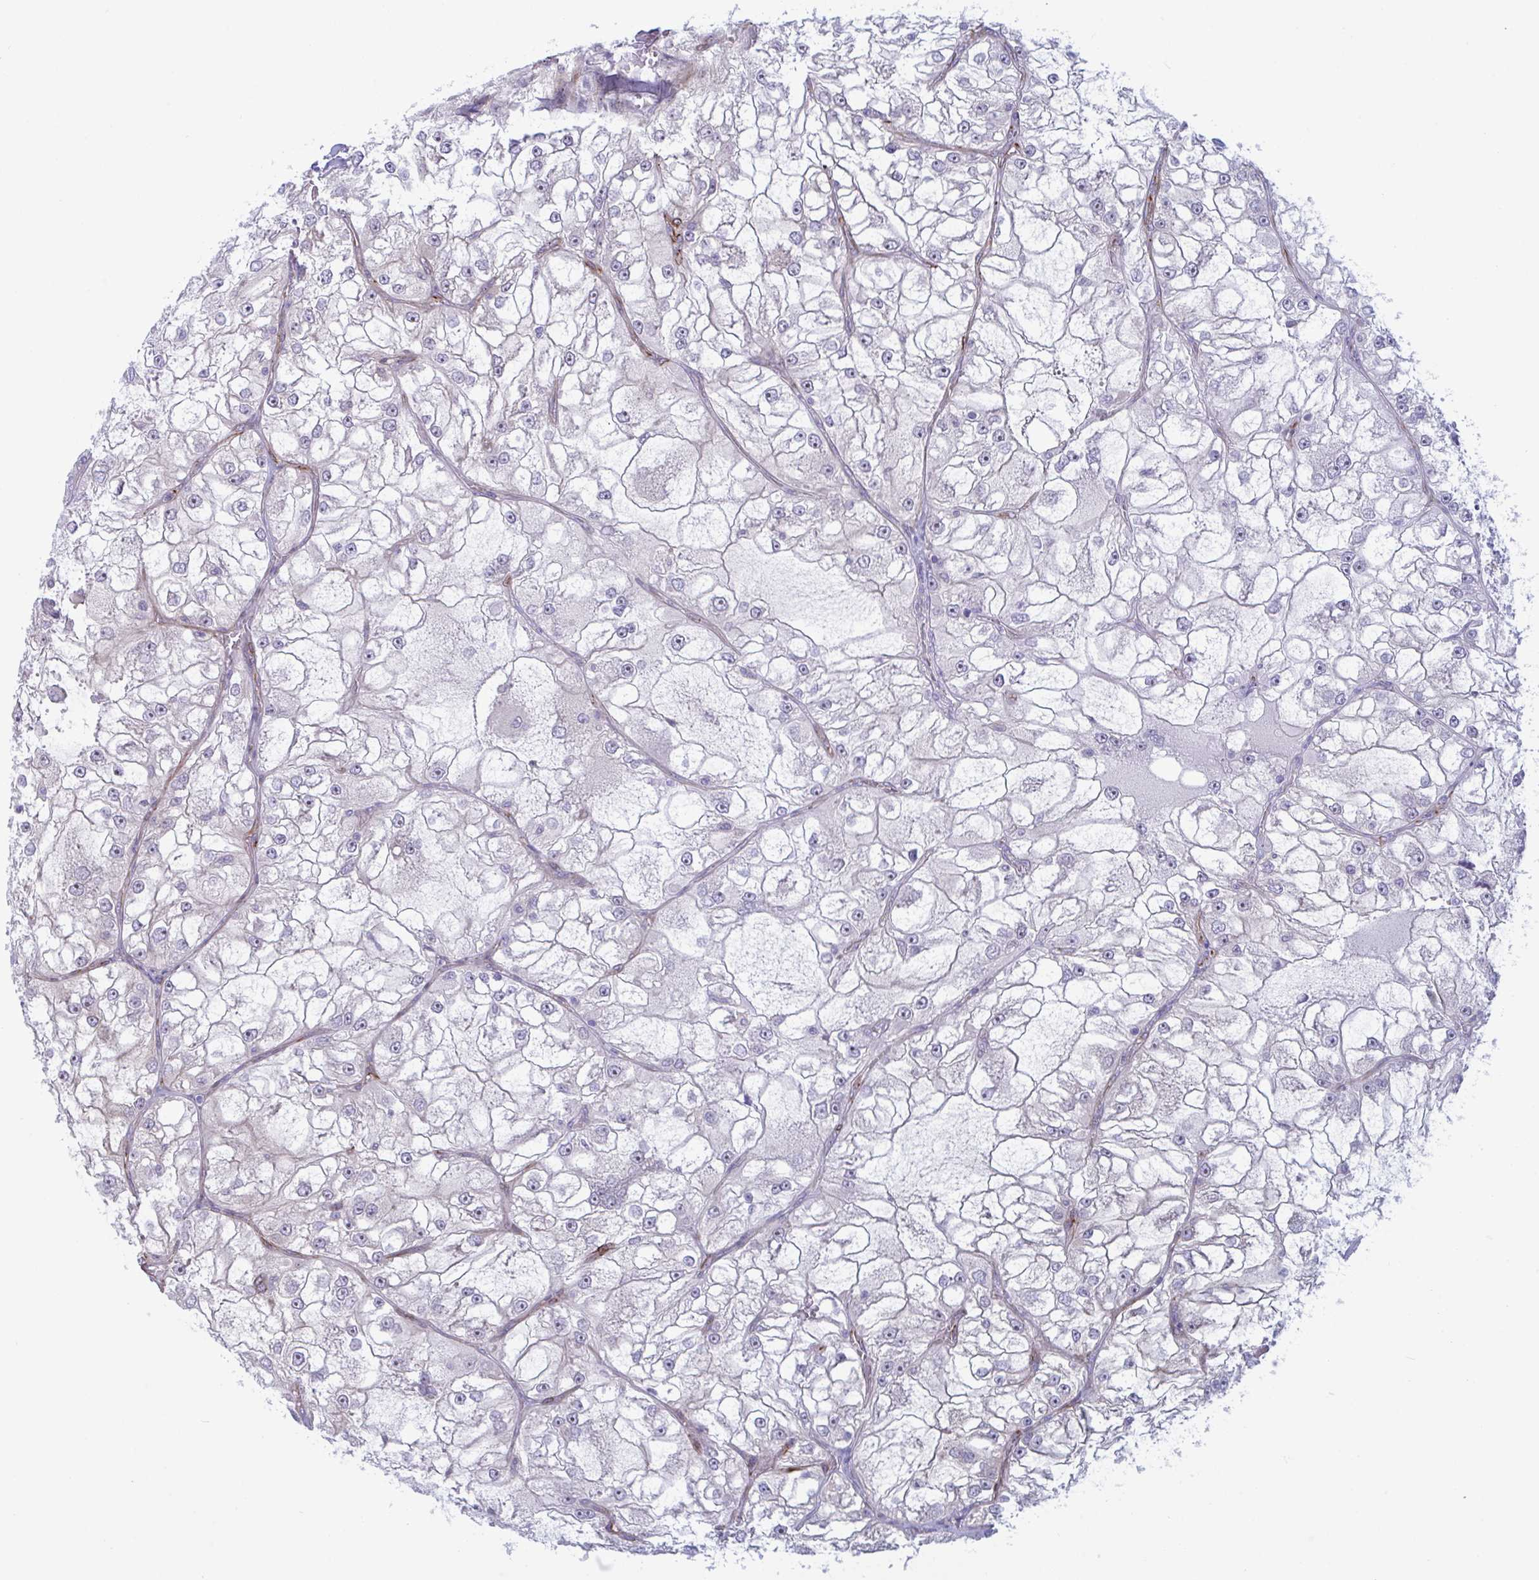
{"staining": {"intensity": "moderate", "quantity": "25%-75%", "location": "cytoplasmic/membranous"}, "tissue": "renal cancer", "cell_type": "Tumor cells", "image_type": "cancer", "snomed": [{"axis": "morphology", "description": "Adenocarcinoma, NOS"}, {"axis": "topography", "description": "Kidney"}], "caption": "A brown stain shows moderate cytoplasmic/membranous positivity of a protein in renal cancer (adenocarcinoma) tumor cells.", "gene": "PRRT4", "patient": {"sex": "female", "age": 72}}